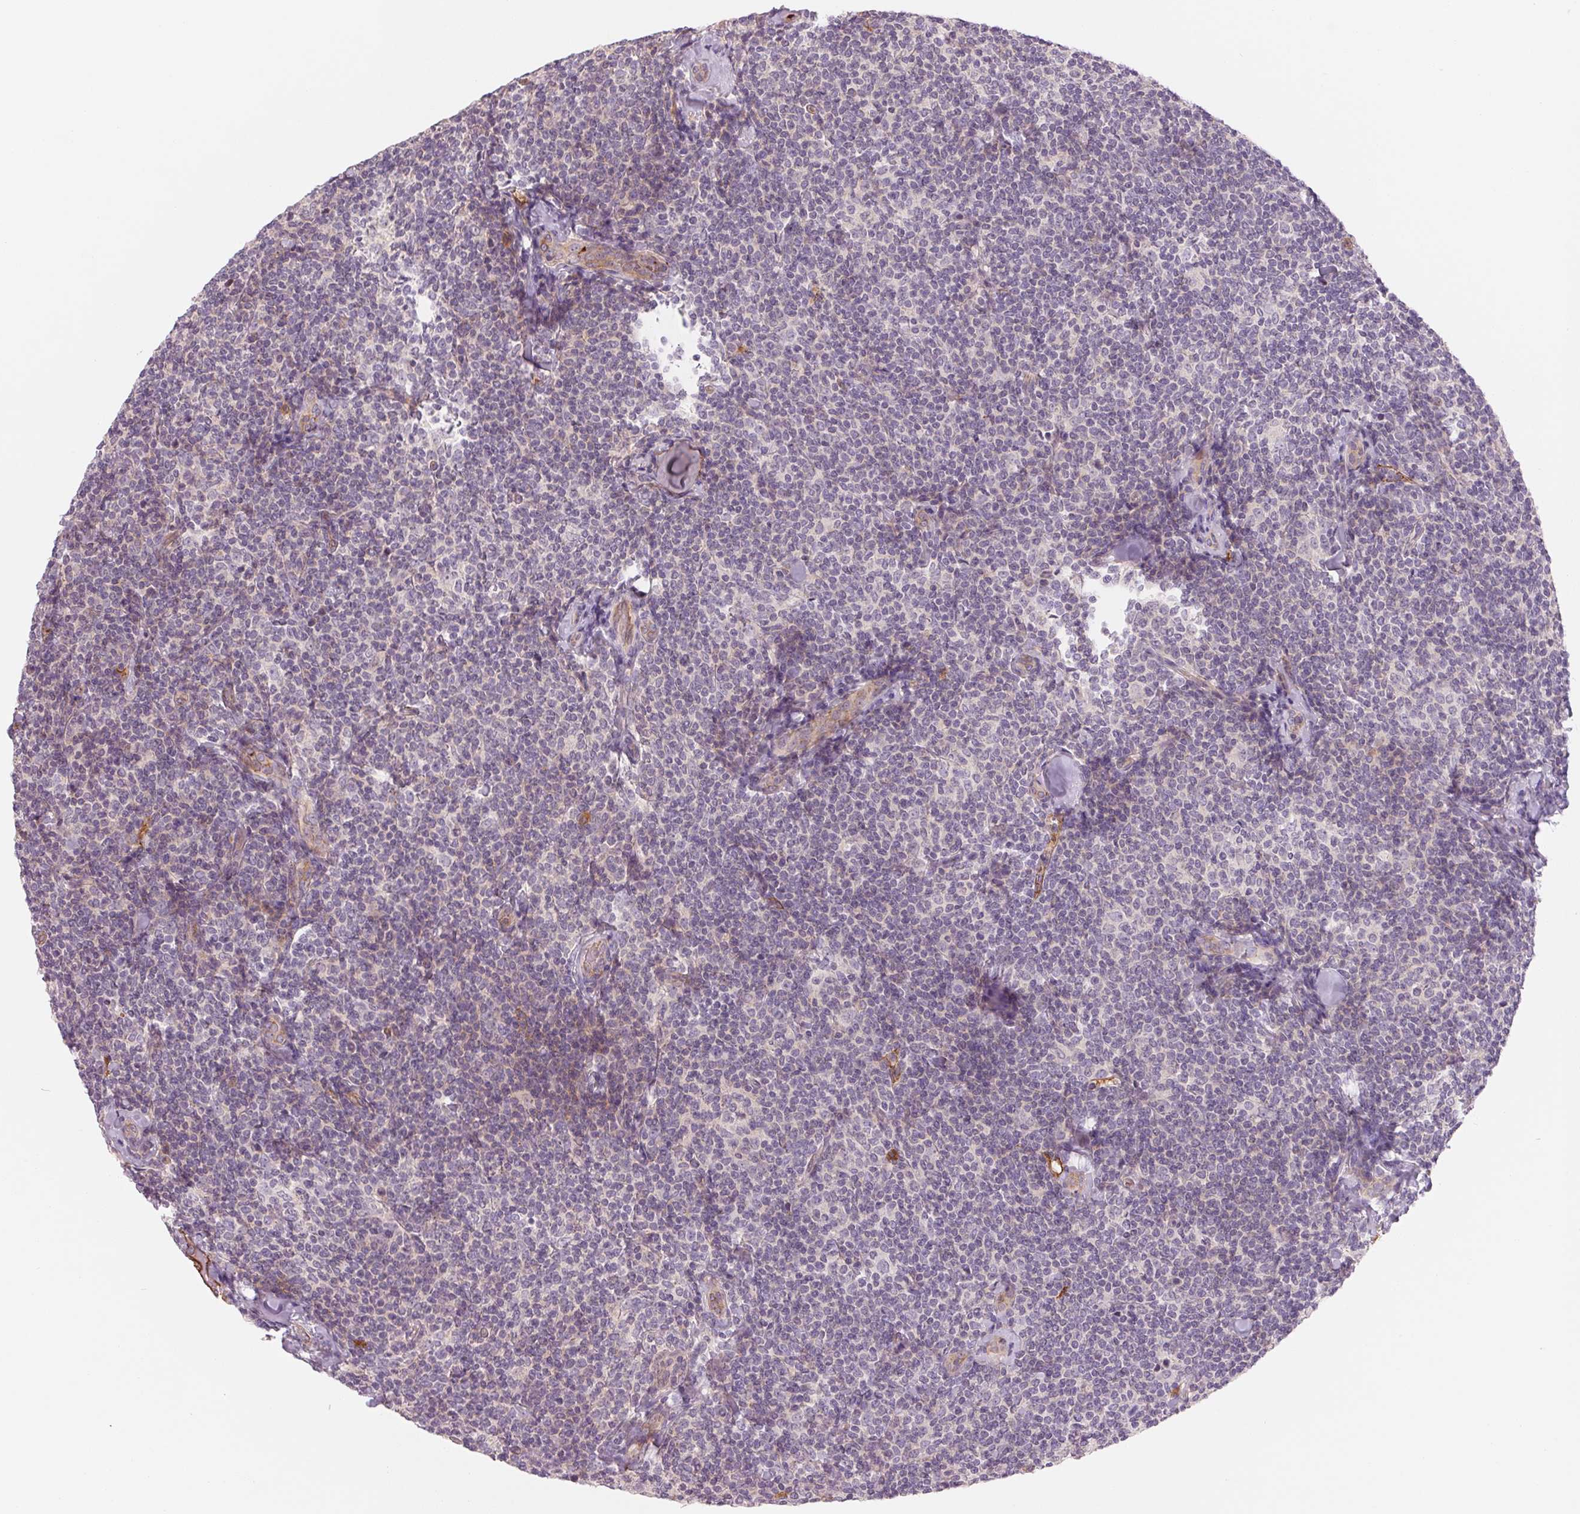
{"staining": {"intensity": "negative", "quantity": "none", "location": "none"}, "tissue": "lymphoma", "cell_type": "Tumor cells", "image_type": "cancer", "snomed": [{"axis": "morphology", "description": "Malignant lymphoma, non-Hodgkin's type, Low grade"}, {"axis": "topography", "description": "Lymph node"}], "caption": "Lymphoma stained for a protein using immunohistochemistry exhibits no expression tumor cells.", "gene": "ANKRD13B", "patient": {"sex": "female", "age": 56}}